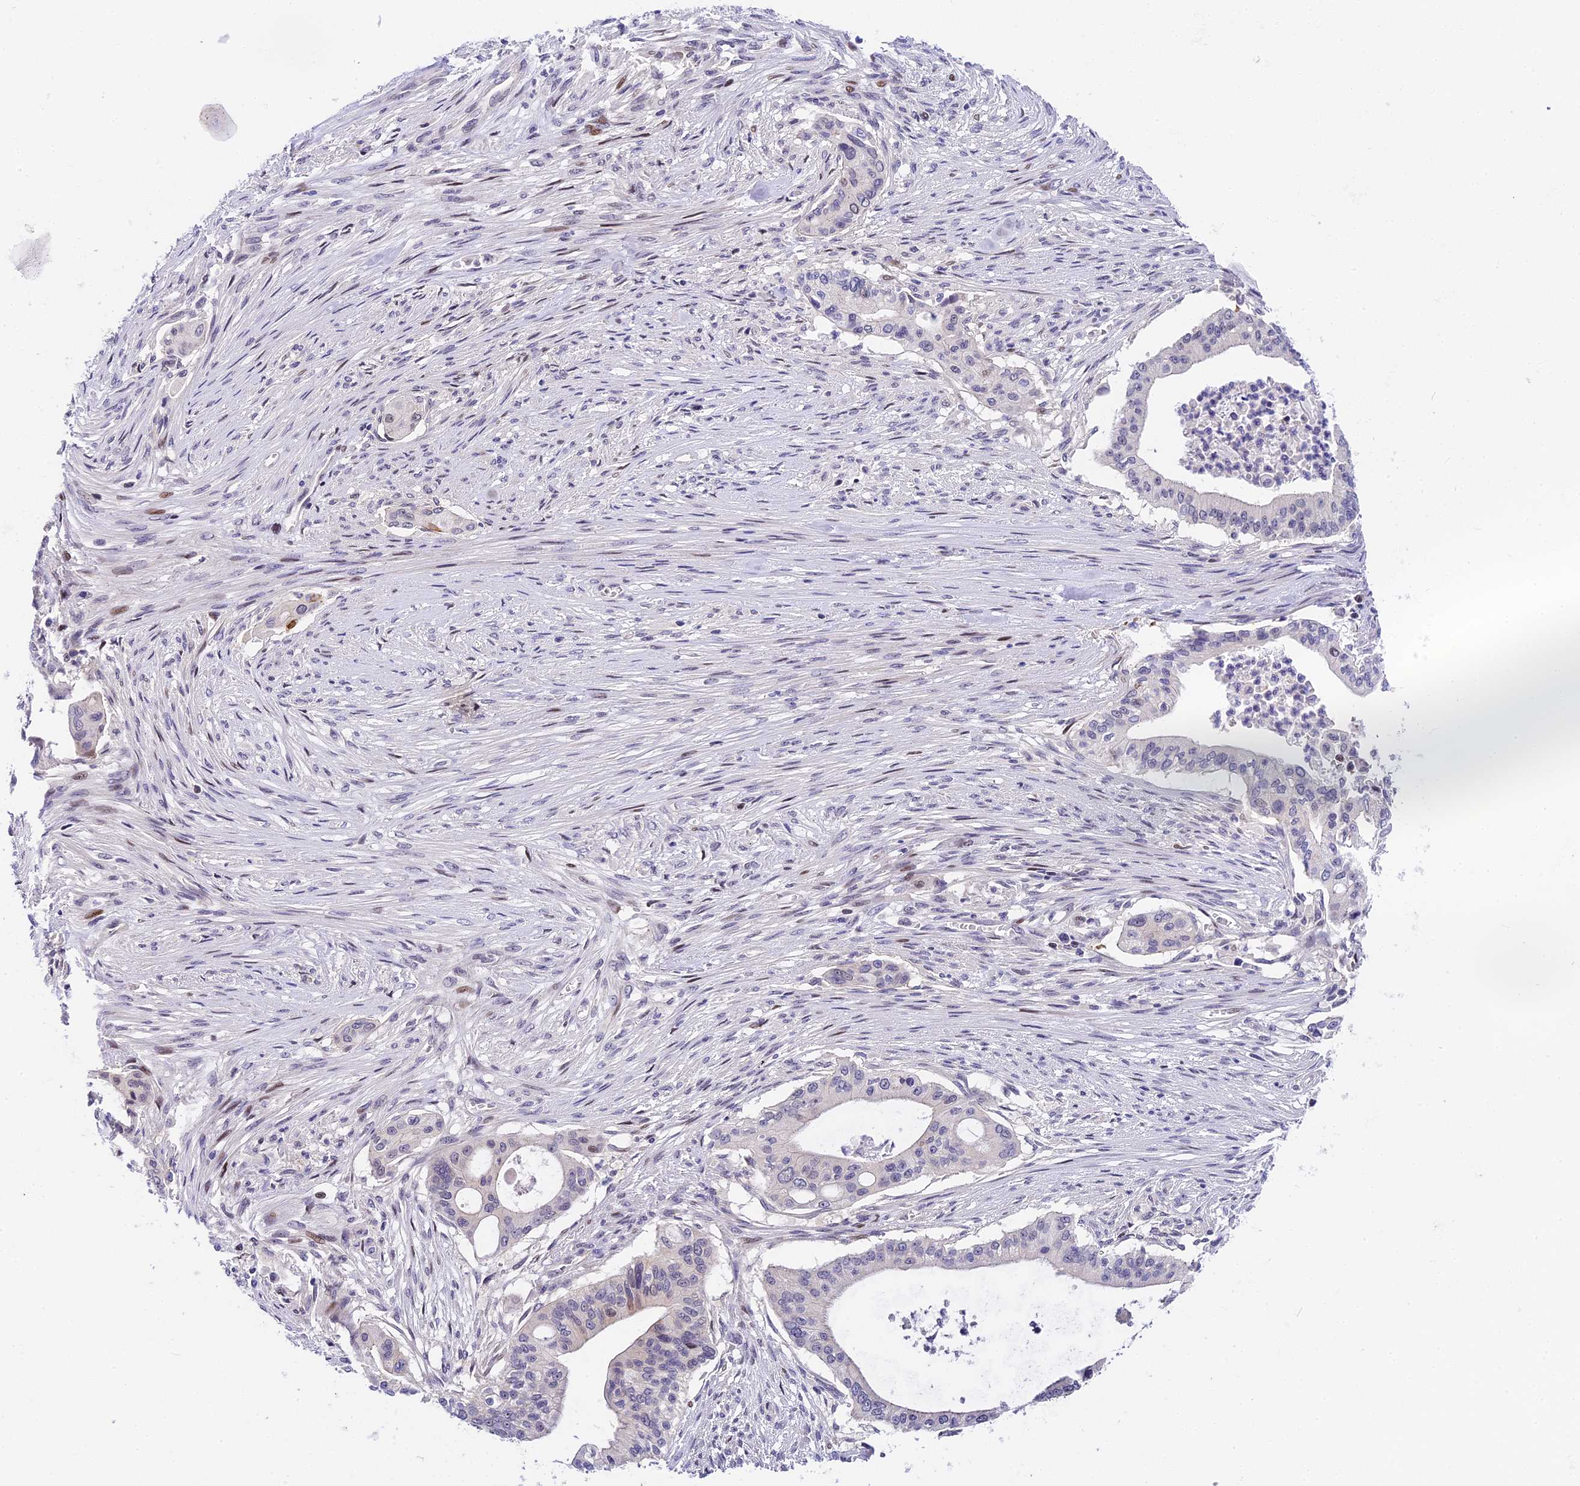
{"staining": {"intensity": "negative", "quantity": "none", "location": "none"}, "tissue": "pancreatic cancer", "cell_type": "Tumor cells", "image_type": "cancer", "snomed": [{"axis": "morphology", "description": "Adenocarcinoma, NOS"}, {"axis": "topography", "description": "Pancreas"}], "caption": "Immunohistochemical staining of pancreatic cancer (adenocarcinoma) demonstrates no significant staining in tumor cells.", "gene": "MIDN", "patient": {"sex": "male", "age": 46}}